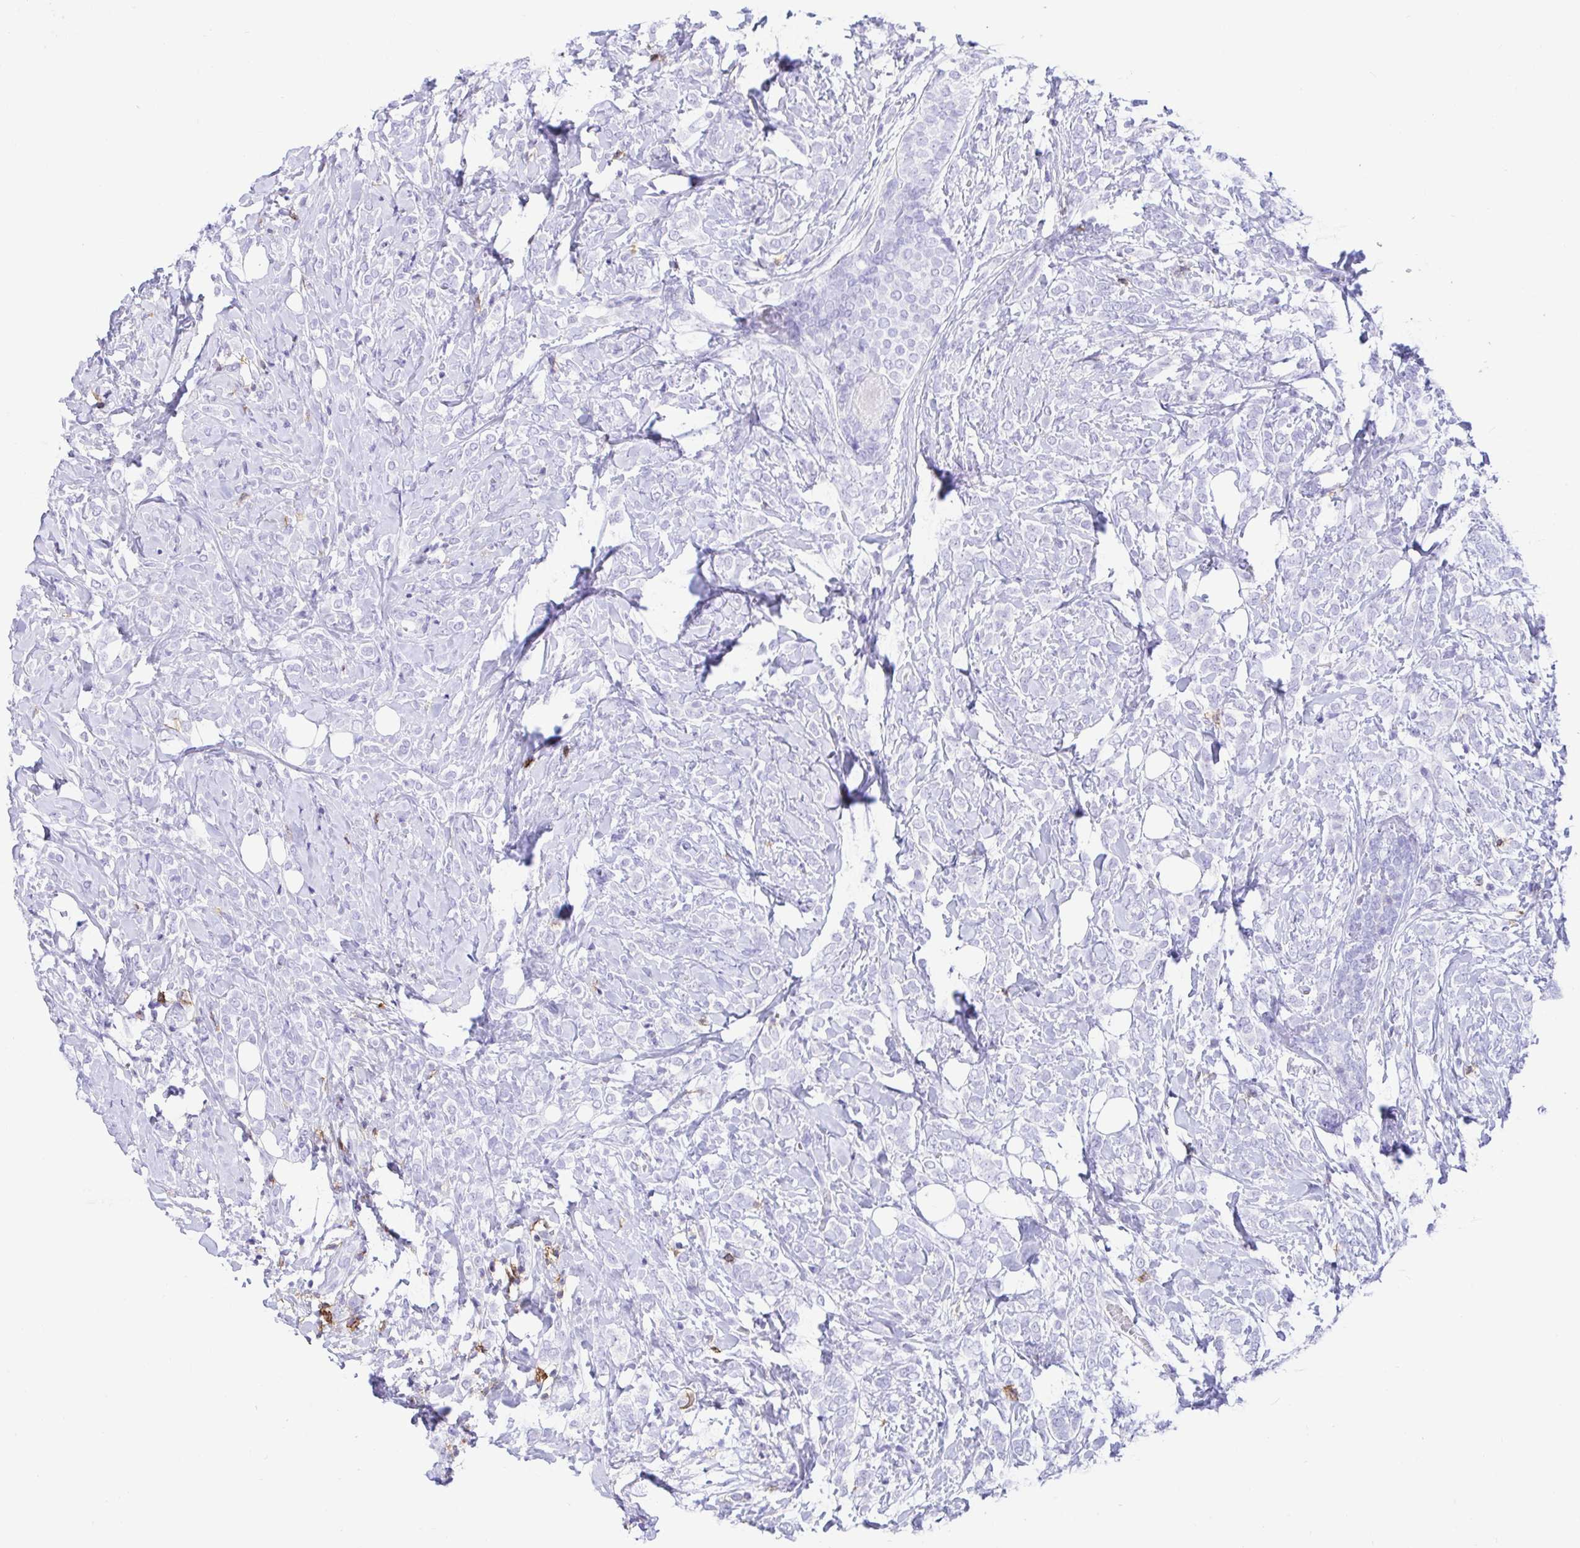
{"staining": {"intensity": "negative", "quantity": "none", "location": "none"}, "tissue": "breast cancer", "cell_type": "Tumor cells", "image_type": "cancer", "snomed": [{"axis": "morphology", "description": "Lobular carcinoma"}, {"axis": "topography", "description": "Breast"}], "caption": "Tumor cells are negative for brown protein staining in lobular carcinoma (breast). (DAB immunohistochemistry (IHC) with hematoxylin counter stain).", "gene": "CD5", "patient": {"sex": "female", "age": 49}}